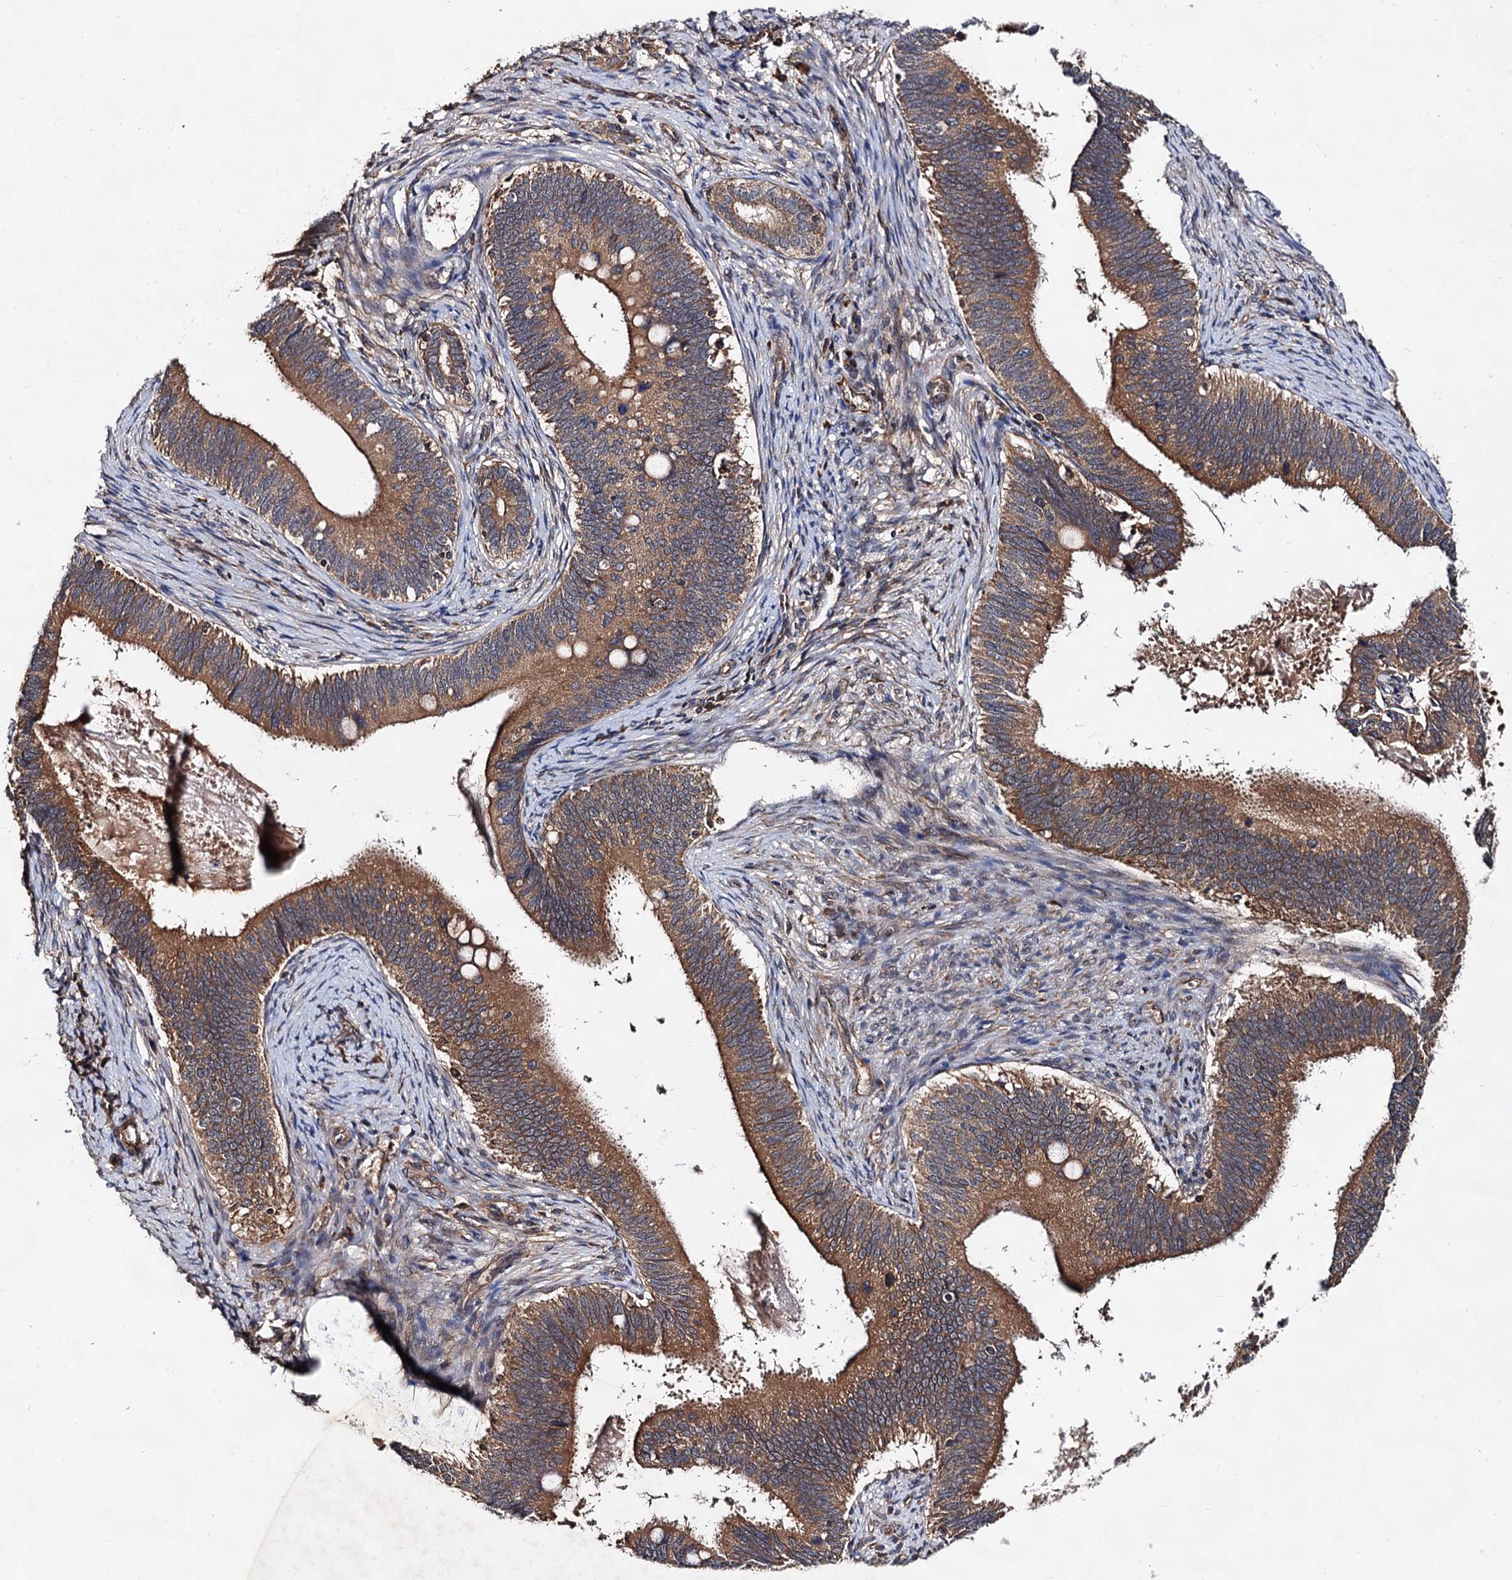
{"staining": {"intensity": "moderate", "quantity": ">75%", "location": "cytoplasmic/membranous"}, "tissue": "cervical cancer", "cell_type": "Tumor cells", "image_type": "cancer", "snomed": [{"axis": "morphology", "description": "Adenocarcinoma, NOS"}, {"axis": "topography", "description": "Cervix"}], "caption": "About >75% of tumor cells in human cervical cancer (adenocarcinoma) demonstrate moderate cytoplasmic/membranous protein positivity as visualized by brown immunohistochemical staining.", "gene": "TEX9", "patient": {"sex": "female", "age": 42}}